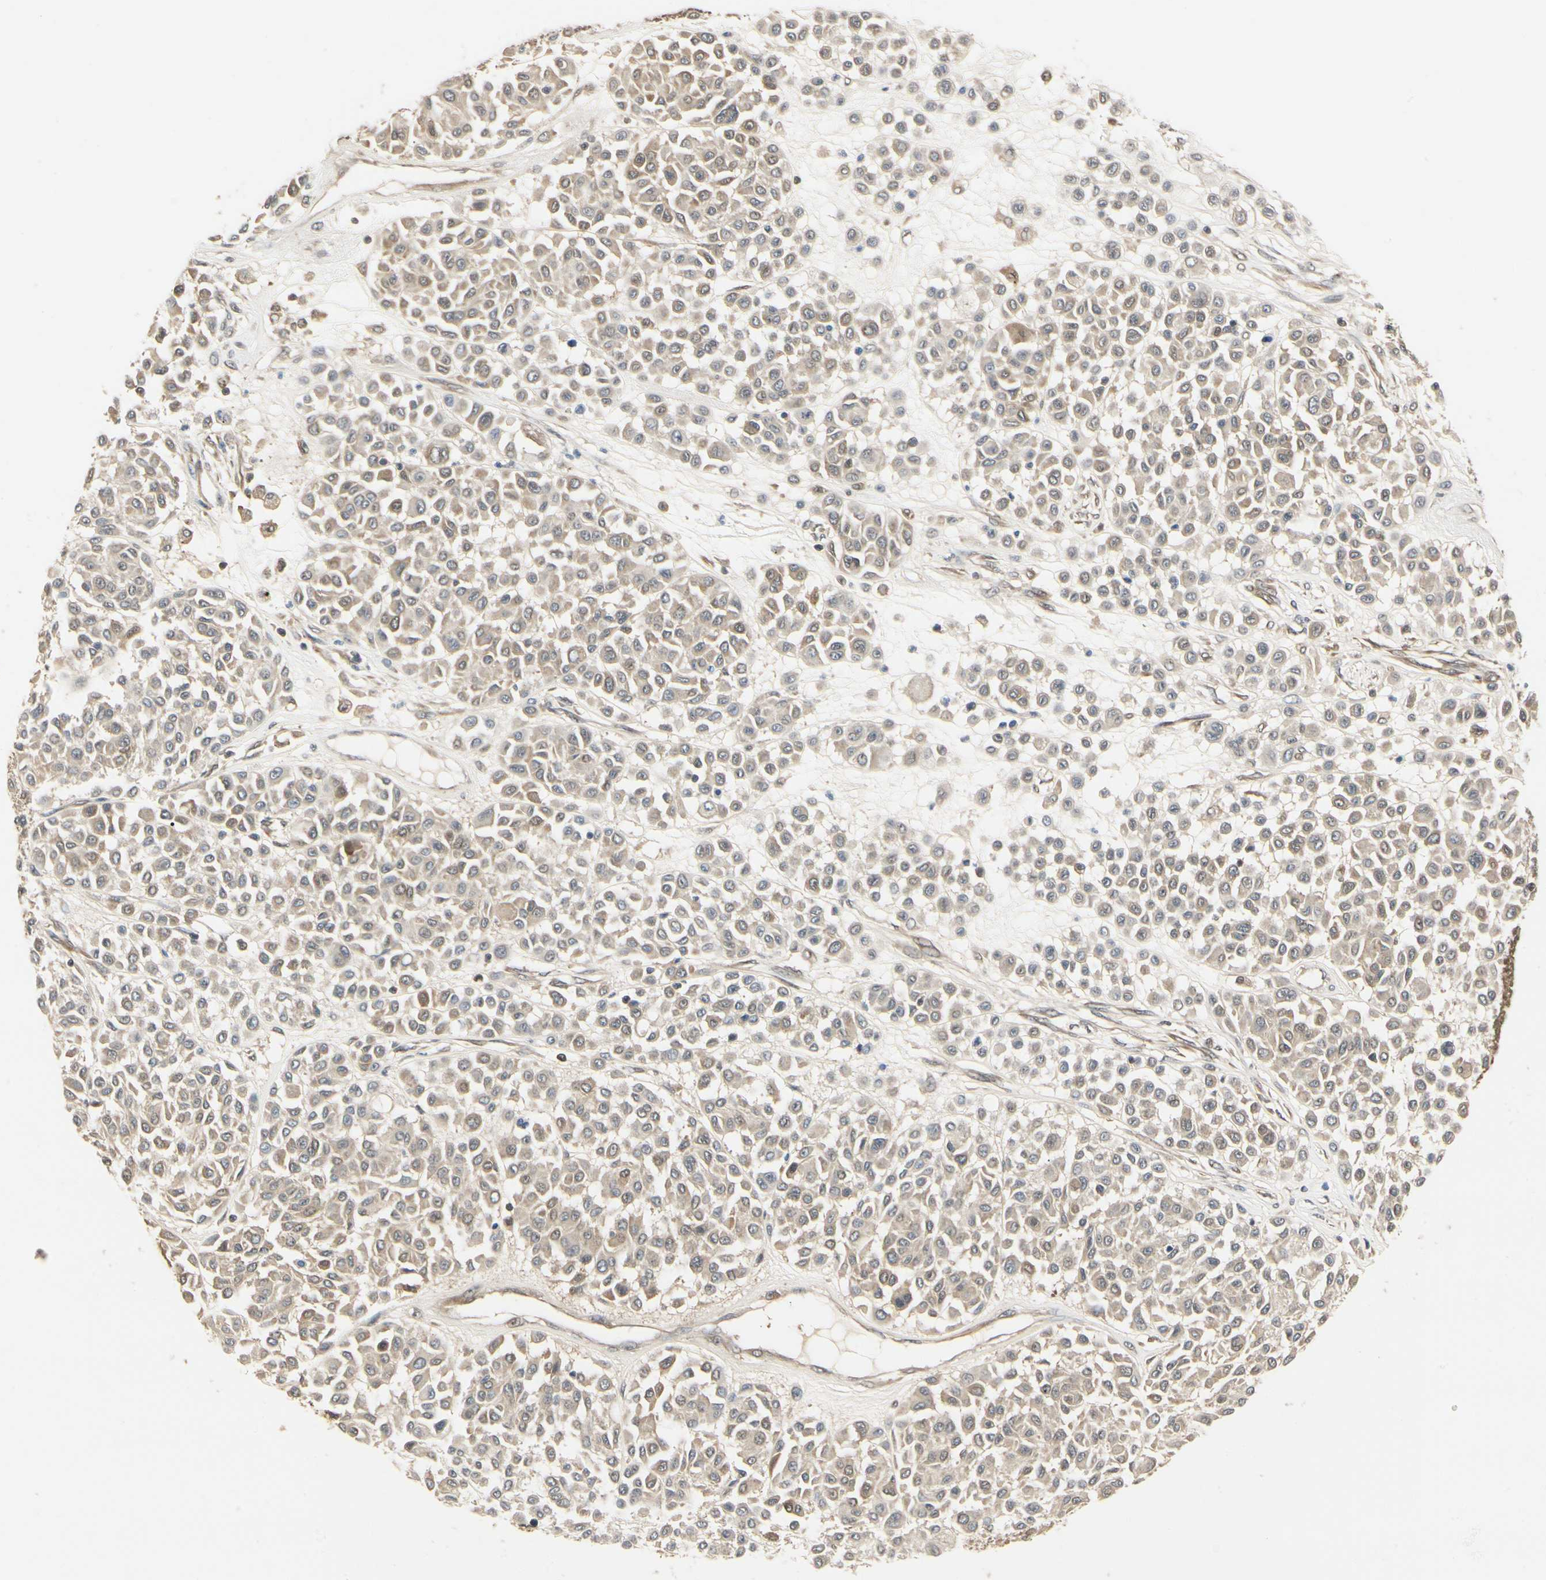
{"staining": {"intensity": "weak", "quantity": "25%-75%", "location": "cytoplasmic/membranous"}, "tissue": "melanoma", "cell_type": "Tumor cells", "image_type": "cancer", "snomed": [{"axis": "morphology", "description": "Malignant melanoma, Metastatic site"}, {"axis": "topography", "description": "Soft tissue"}], "caption": "There is low levels of weak cytoplasmic/membranous positivity in tumor cells of melanoma, as demonstrated by immunohistochemical staining (brown color).", "gene": "UBE2Z", "patient": {"sex": "male", "age": 41}}